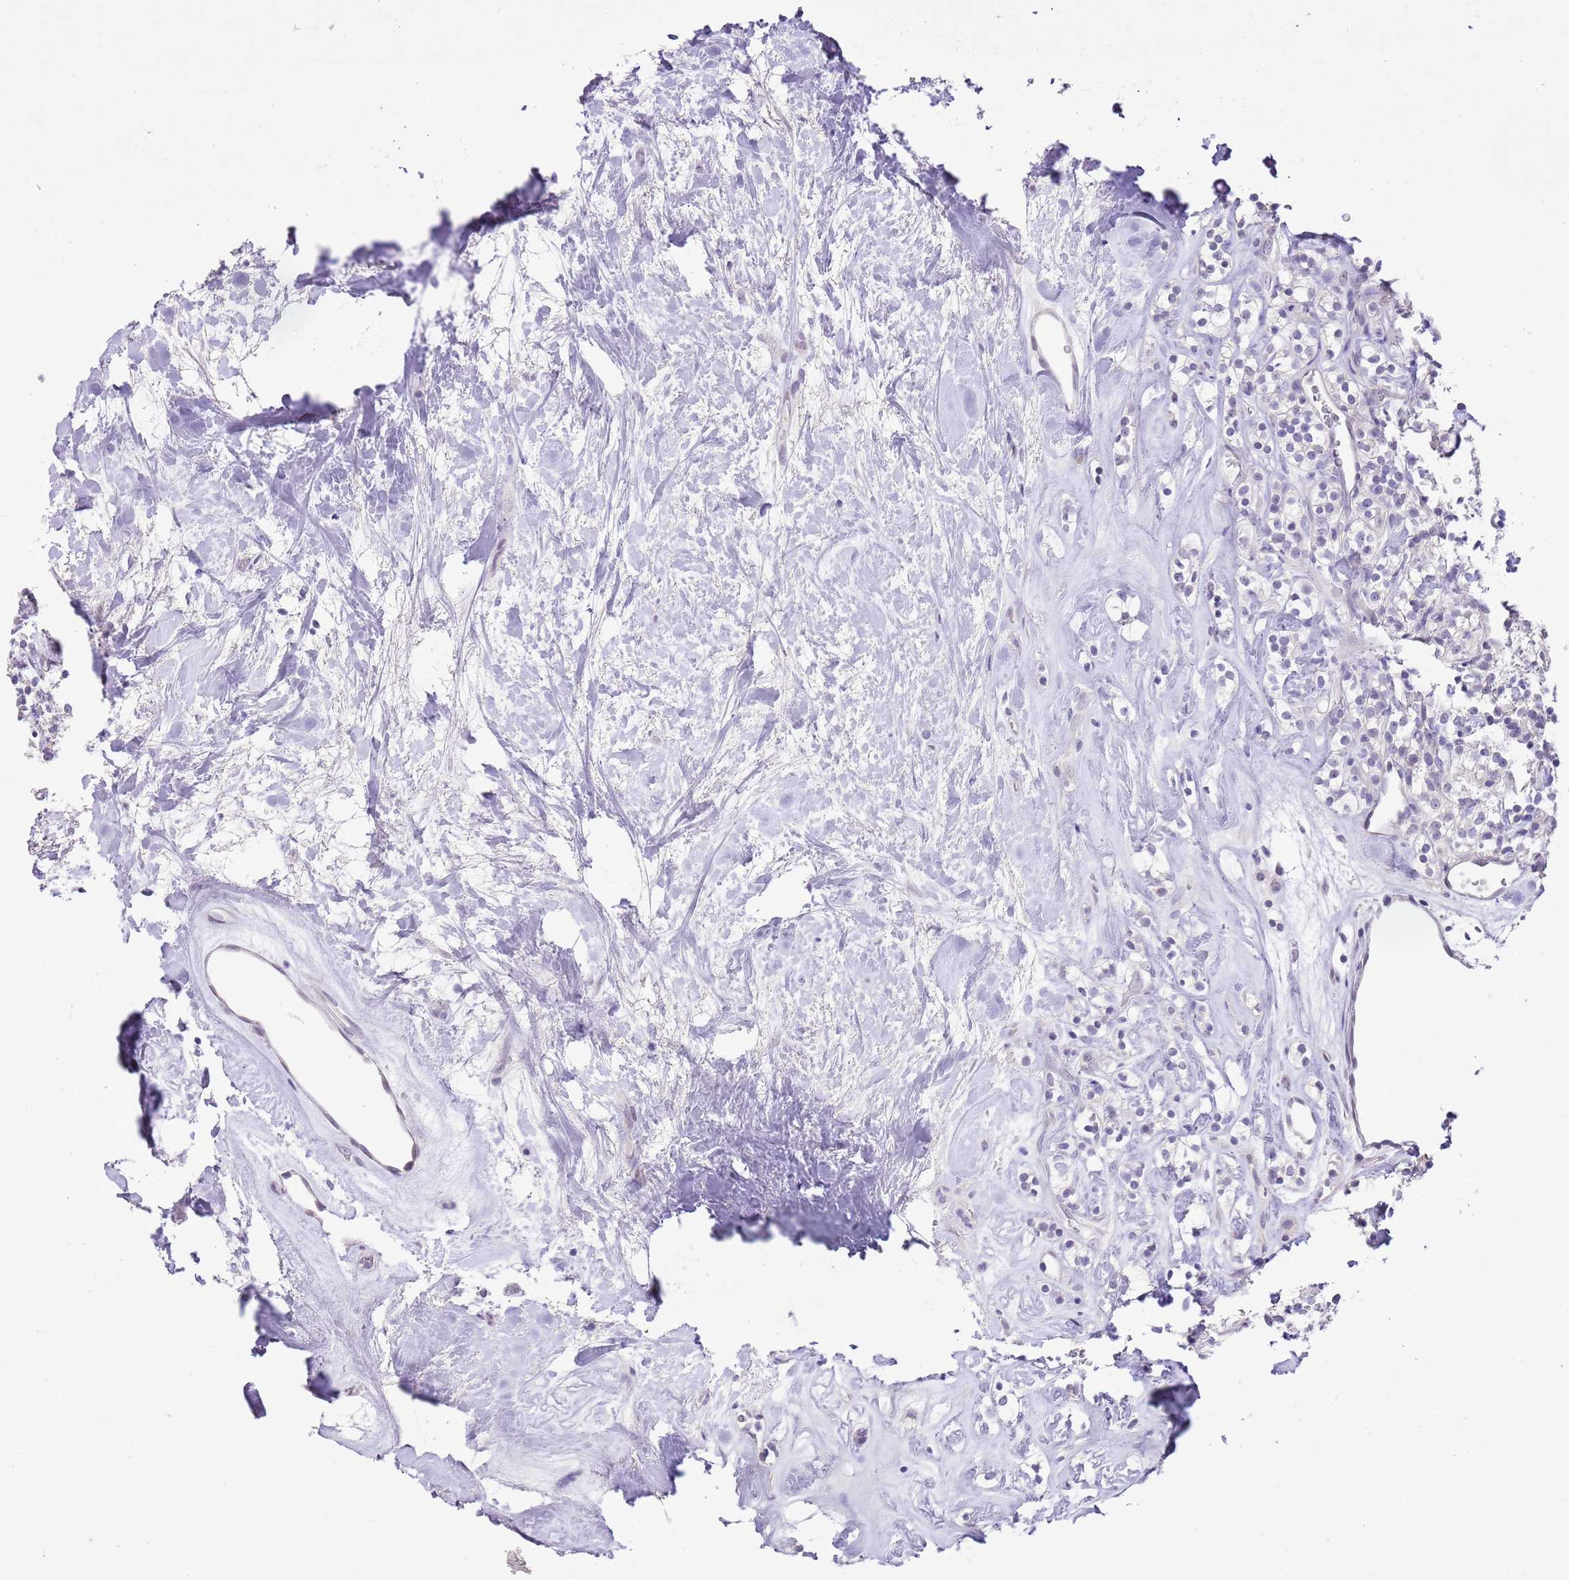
{"staining": {"intensity": "negative", "quantity": "none", "location": "none"}, "tissue": "renal cancer", "cell_type": "Tumor cells", "image_type": "cancer", "snomed": [{"axis": "morphology", "description": "Adenocarcinoma, NOS"}, {"axis": "topography", "description": "Kidney"}], "caption": "The image shows no significant expression in tumor cells of renal cancer.", "gene": "XPO7", "patient": {"sex": "male", "age": 77}}